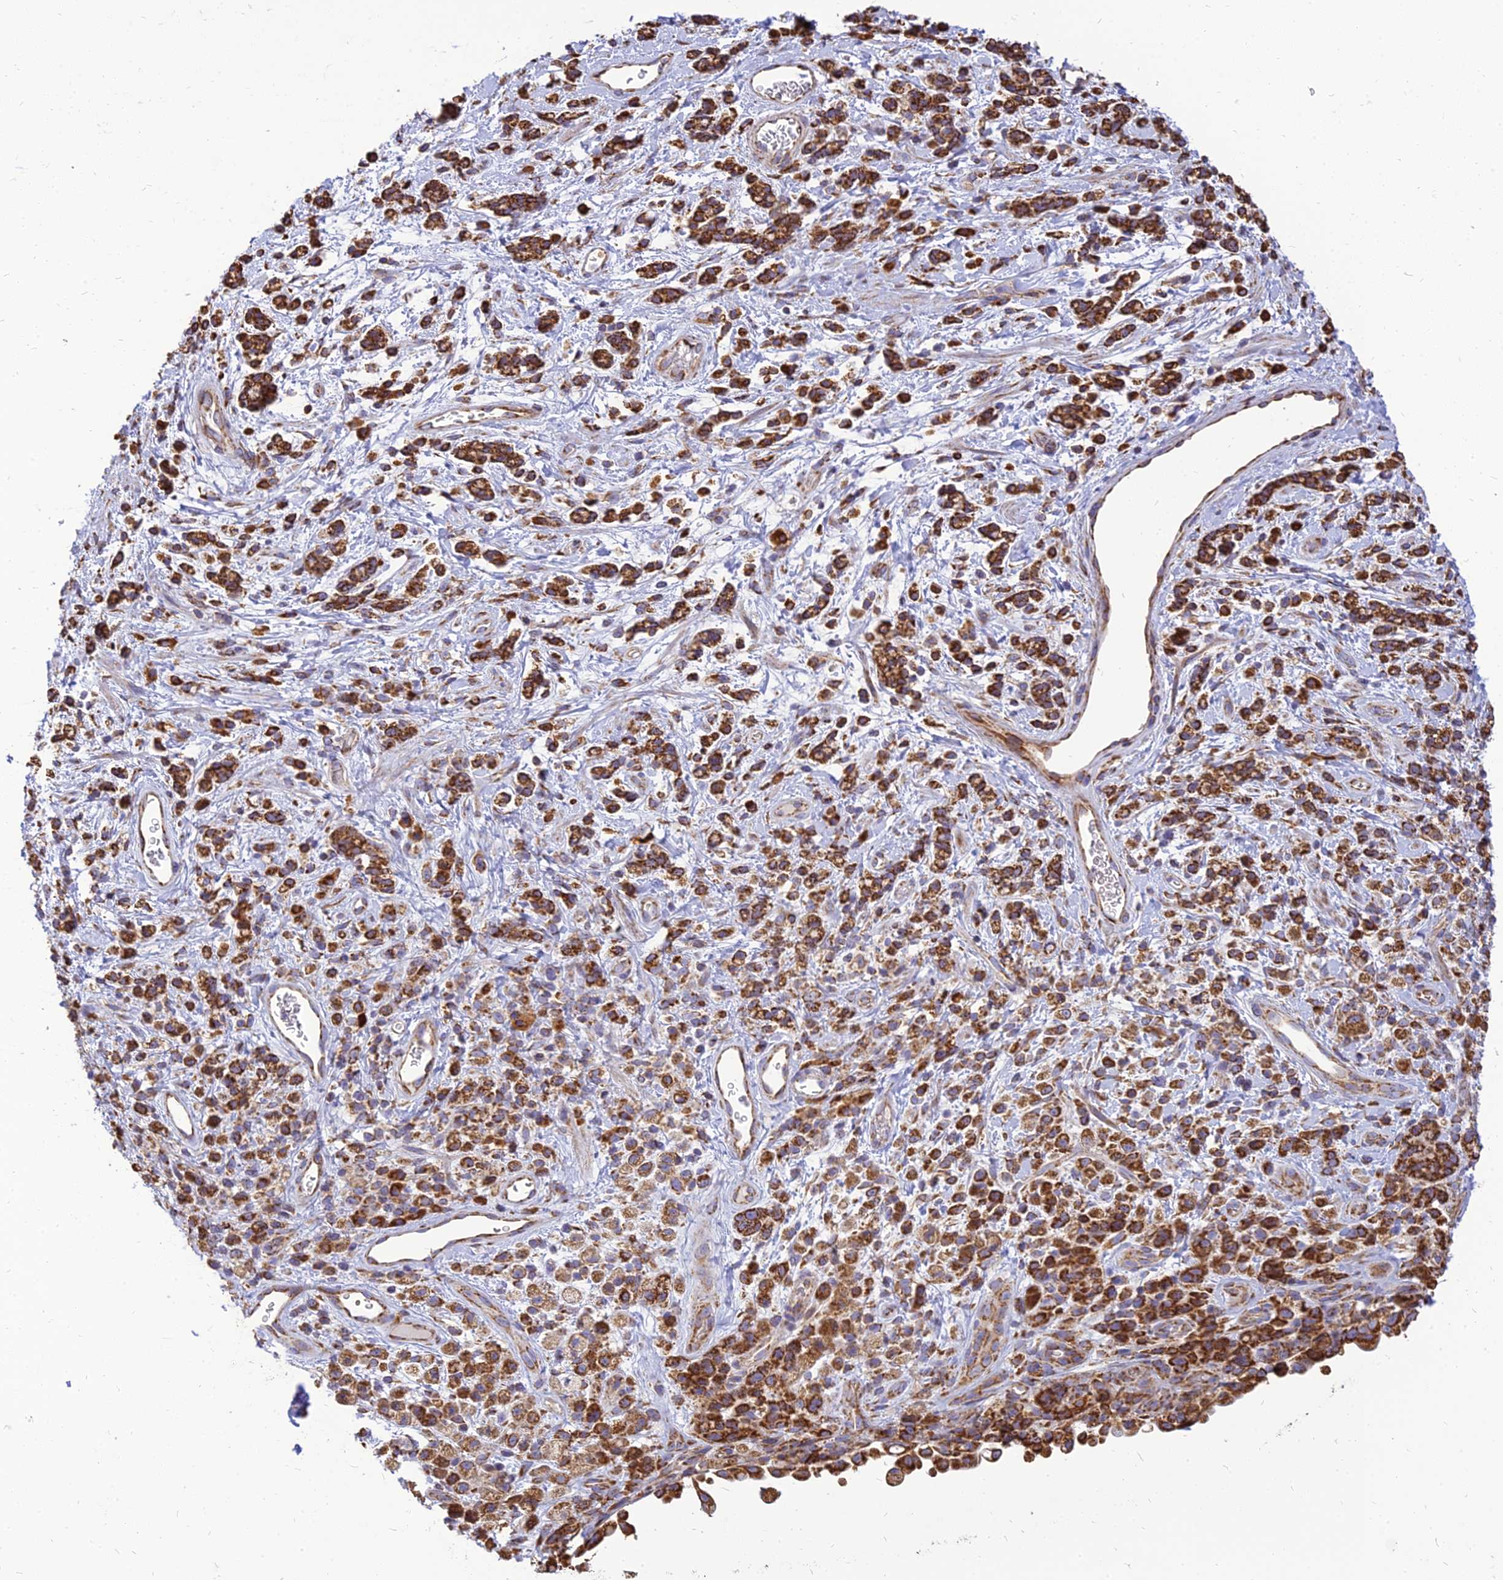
{"staining": {"intensity": "strong", "quantity": ">75%", "location": "cytoplasmic/membranous"}, "tissue": "stomach cancer", "cell_type": "Tumor cells", "image_type": "cancer", "snomed": [{"axis": "morphology", "description": "Adenocarcinoma, NOS"}, {"axis": "topography", "description": "Stomach"}], "caption": "The photomicrograph demonstrates immunohistochemical staining of stomach cancer. There is strong cytoplasmic/membranous expression is present in about >75% of tumor cells.", "gene": "THUMPD2", "patient": {"sex": "female", "age": 60}}